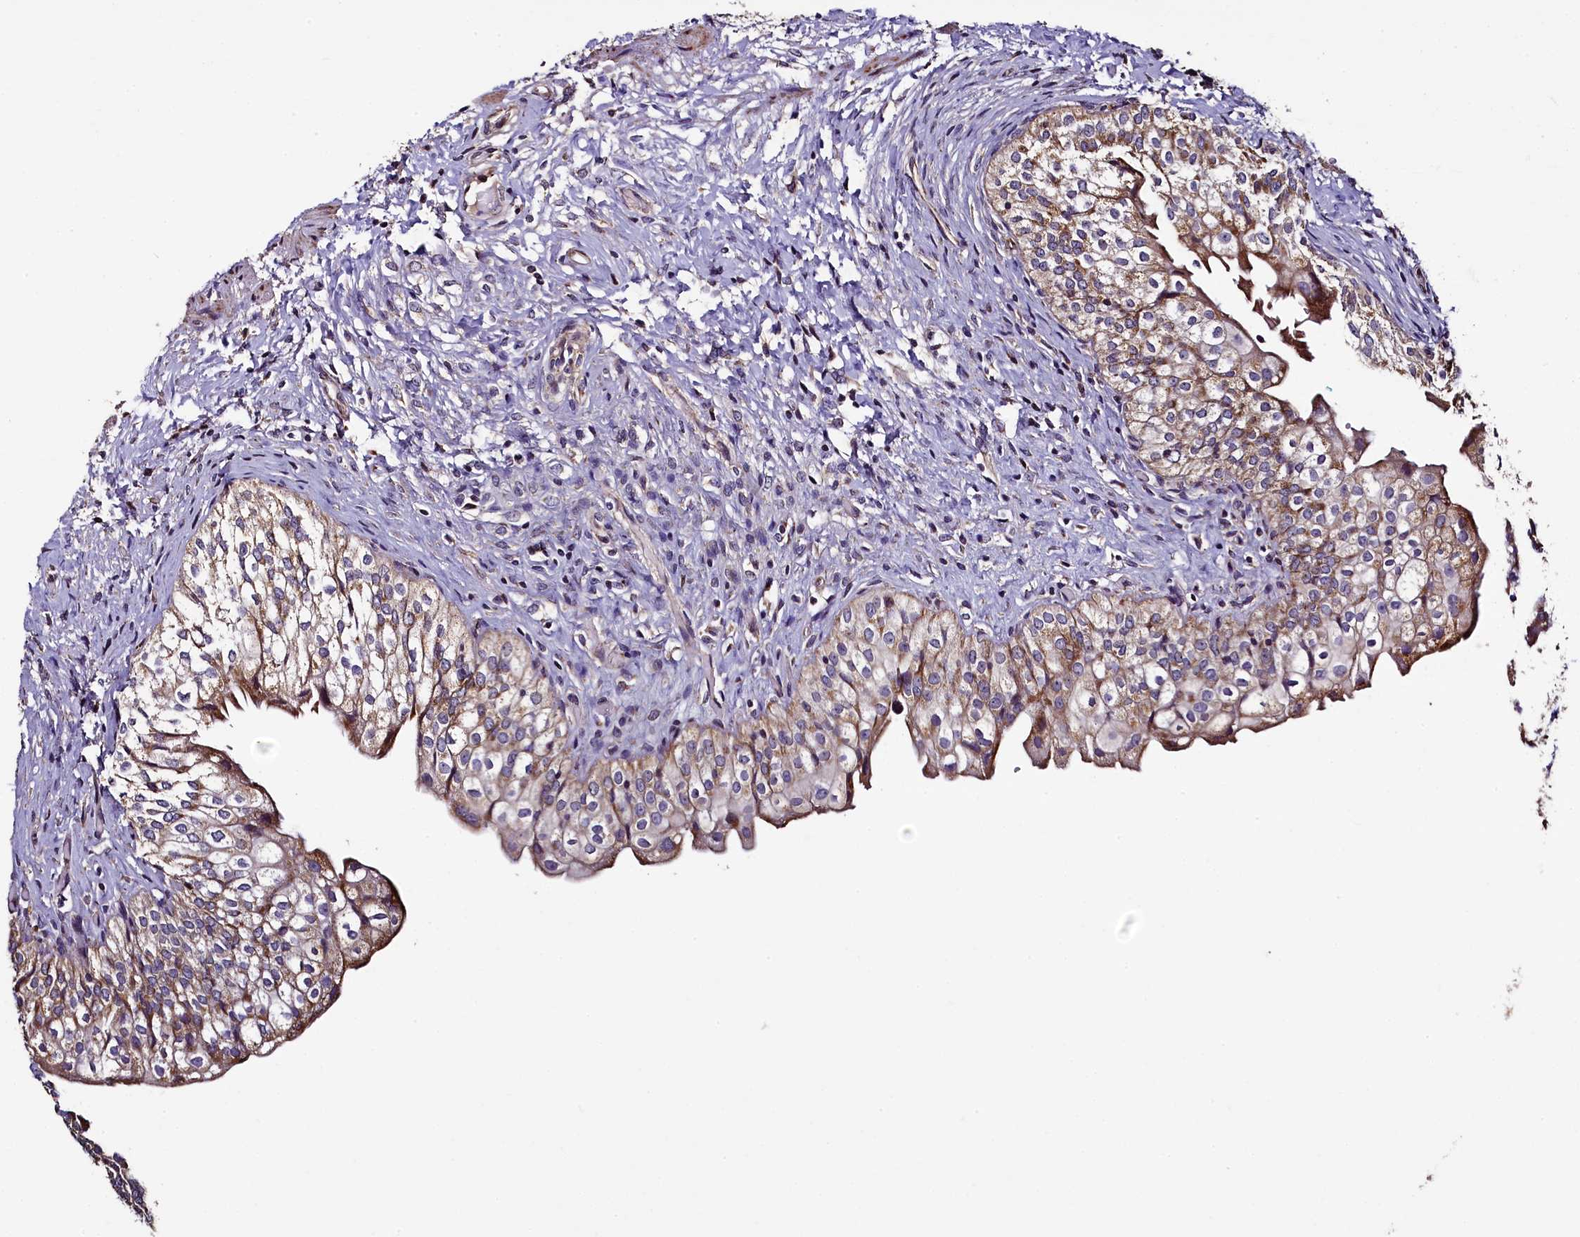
{"staining": {"intensity": "strong", "quantity": "25%-75%", "location": "cytoplasmic/membranous"}, "tissue": "urinary bladder", "cell_type": "Urothelial cells", "image_type": "normal", "snomed": [{"axis": "morphology", "description": "Normal tissue, NOS"}, {"axis": "topography", "description": "Urinary bladder"}], "caption": "The micrograph shows immunohistochemical staining of normal urinary bladder. There is strong cytoplasmic/membranous positivity is appreciated in approximately 25%-75% of urothelial cells.", "gene": "COQ9", "patient": {"sex": "male", "age": 55}}